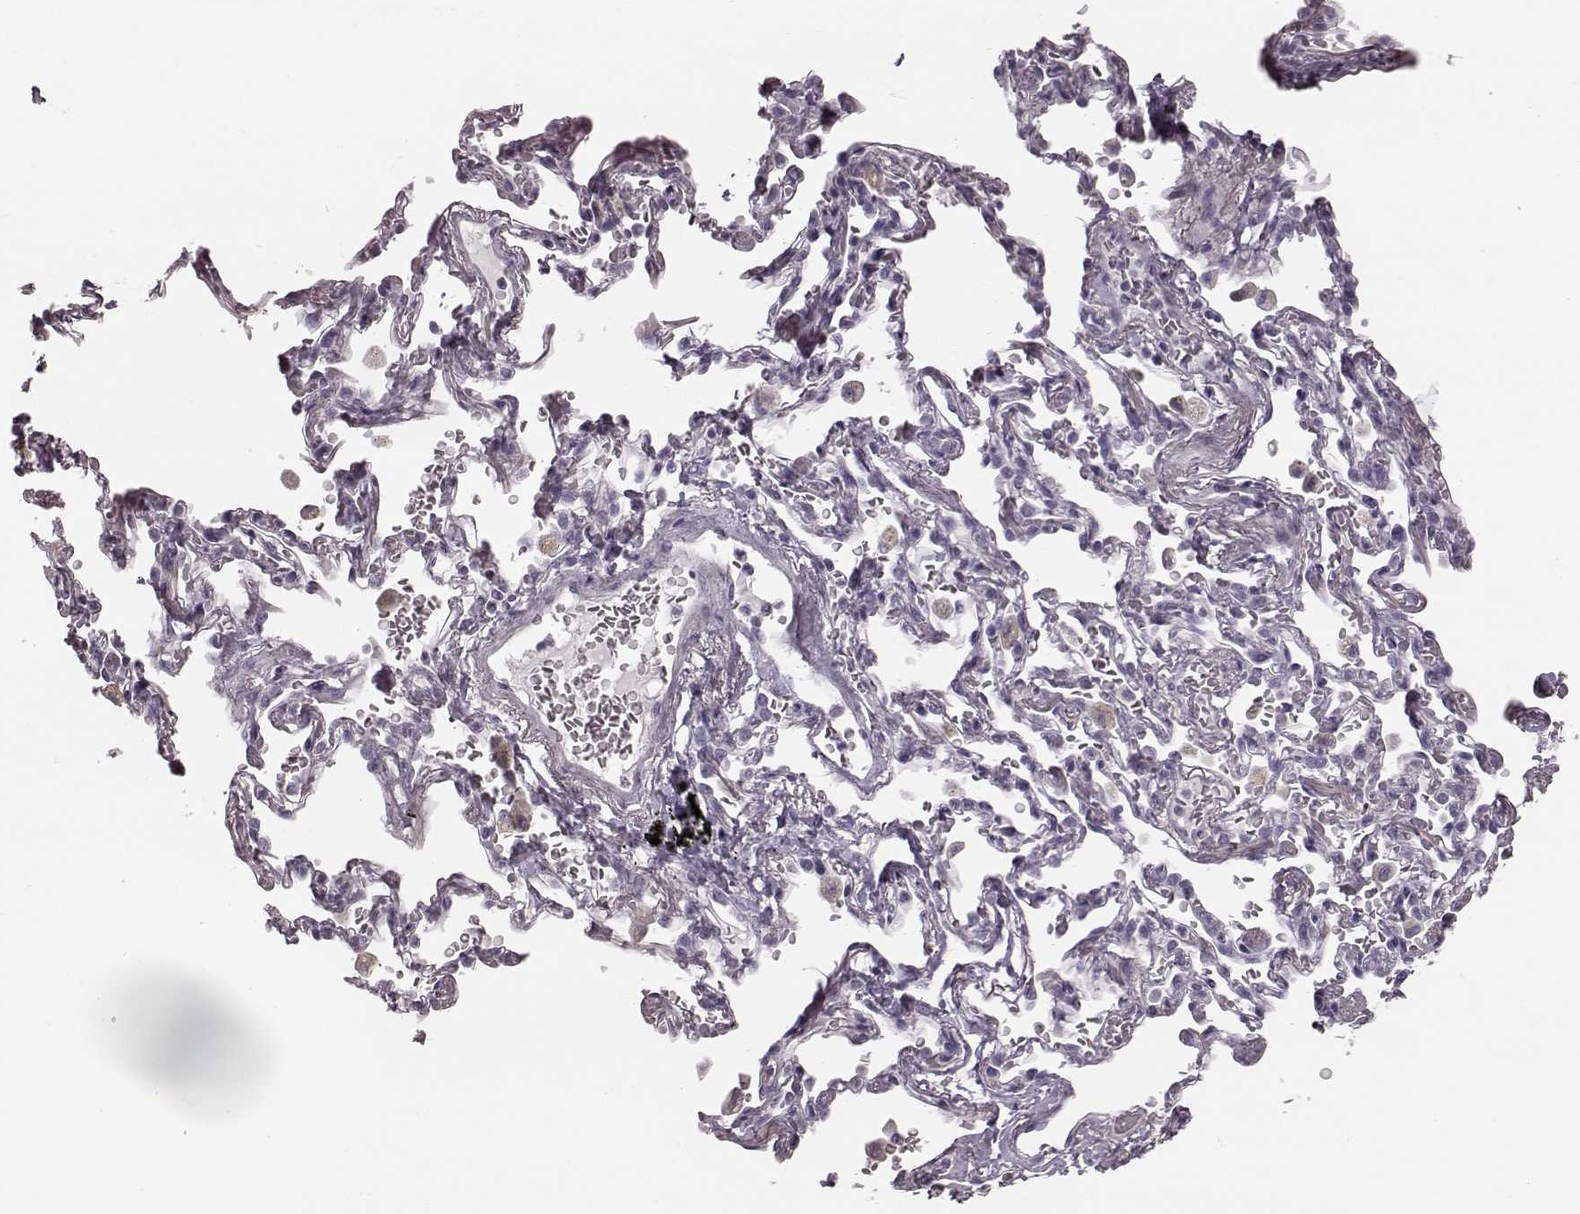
{"staining": {"intensity": "negative", "quantity": "none", "location": "none"}, "tissue": "soft tissue", "cell_type": "Fibroblasts", "image_type": "normal", "snomed": [{"axis": "morphology", "description": "Normal tissue, NOS"}, {"axis": "topography", "description": "Cartilage tissue"}, {"axis": "topography", "description": "Bronchus"}, {"axis": "topography", "description": "Peripheral nerve tissue"}], "caption": "Immunohistochemistry histopathology image of normal human soft tissue stained for a protein (brown), which reveals no positivity in fibroblasts.", "gene": "ZNF433", "patient": {"sex": "male", "age": 67}}